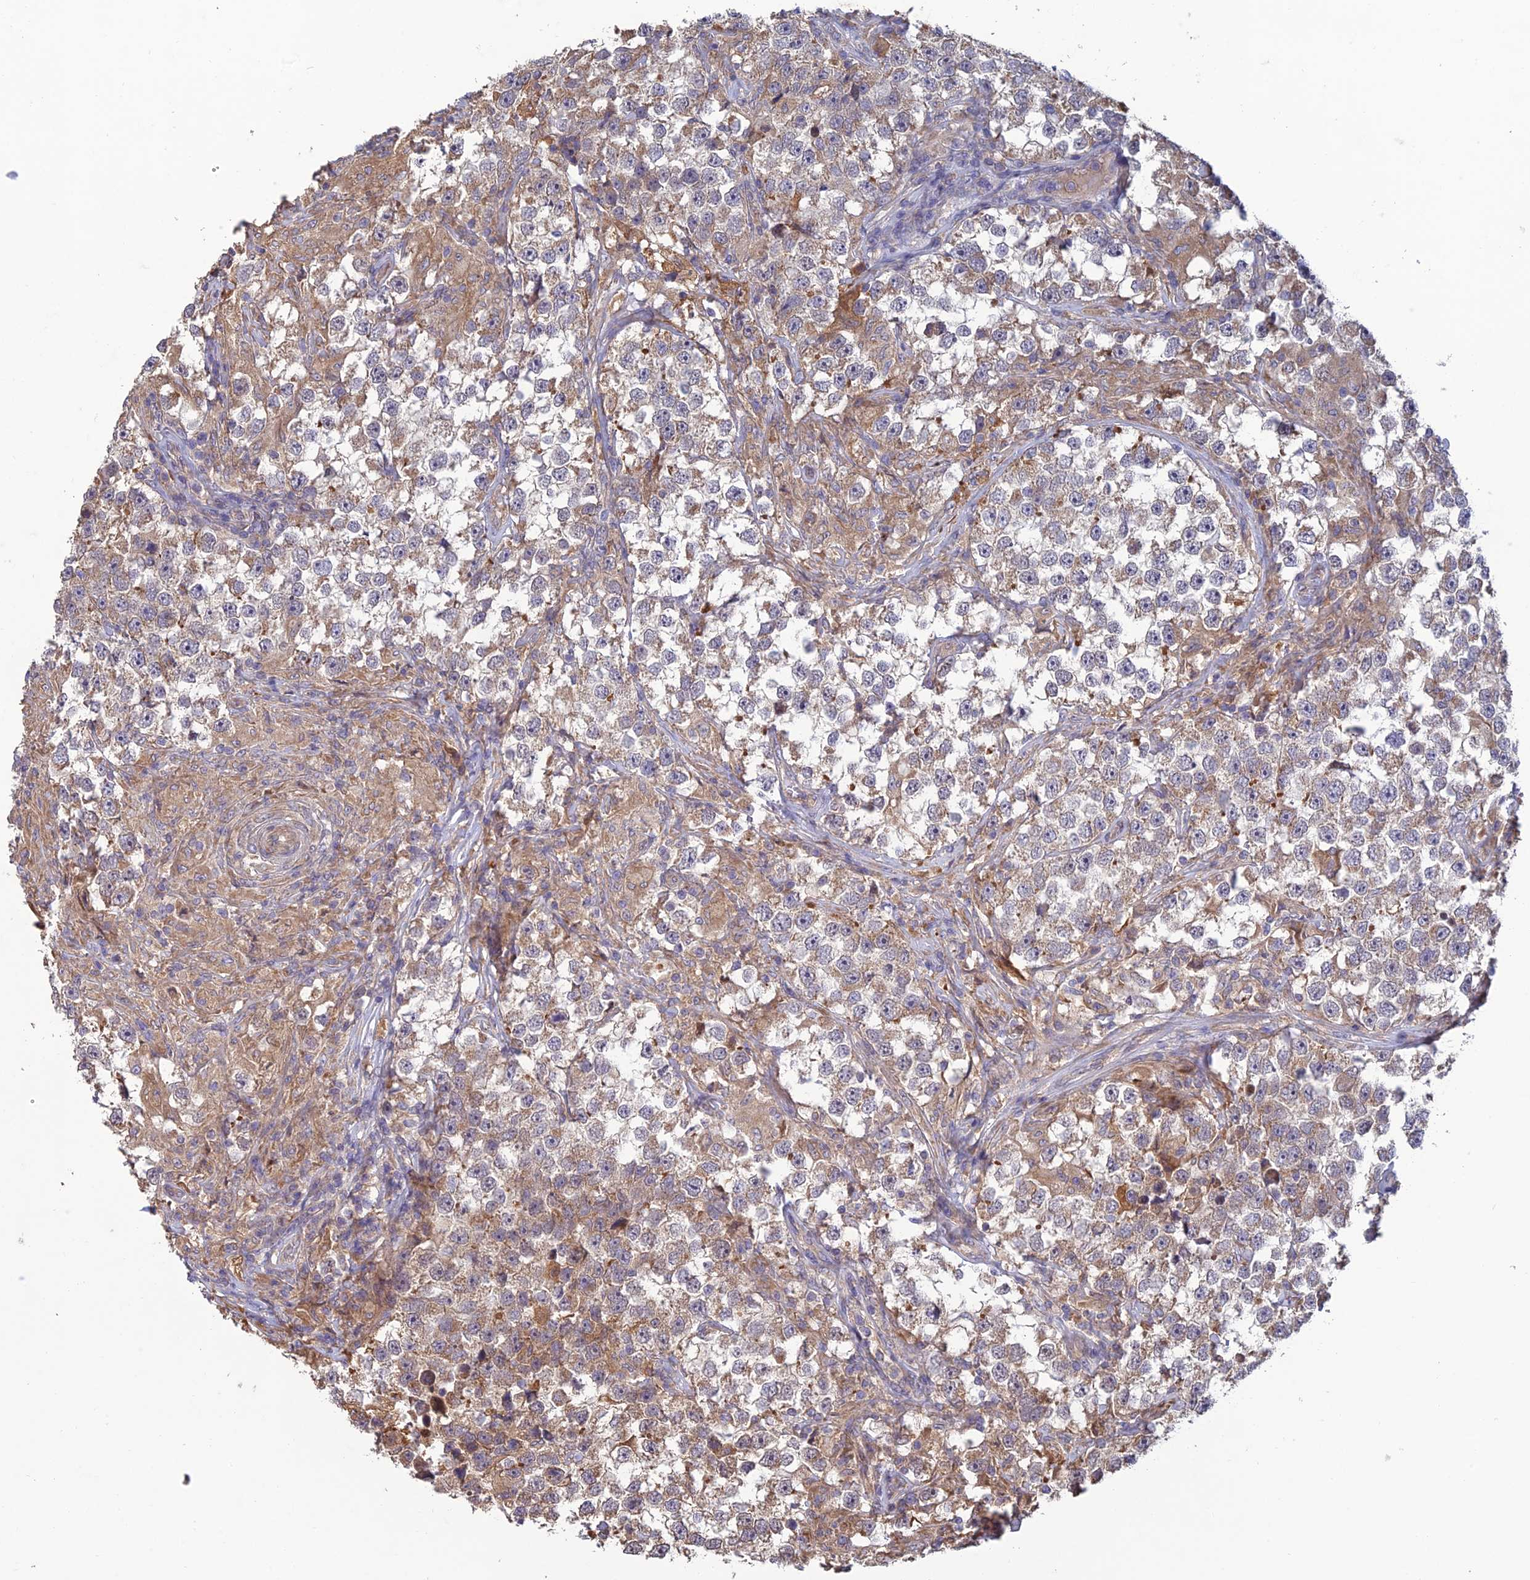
{"staining": {"intensity": "moderate", "quantity": "25%-75%", "location": "cytoplasmic/membranous"}, "tissue": "testis cancer", "cell_type": "Tumor cells", "image_type": "cancer", "snomed": [{"axis": "morphology", "description": "Seminoma, NOS"}, {"axis": "topography", "description": "Testis"}], "caption": "This micrograph exhibits seminoma (testis) stained with immunohistochemistry to label a protein in brown. The cytoplasmic/membranous of tumor cells show moderate positivity for the protein. Nuclei are counter-stained blue.", "gene": "MRNIP", "patient": {"sex": "male", "age": 46}}